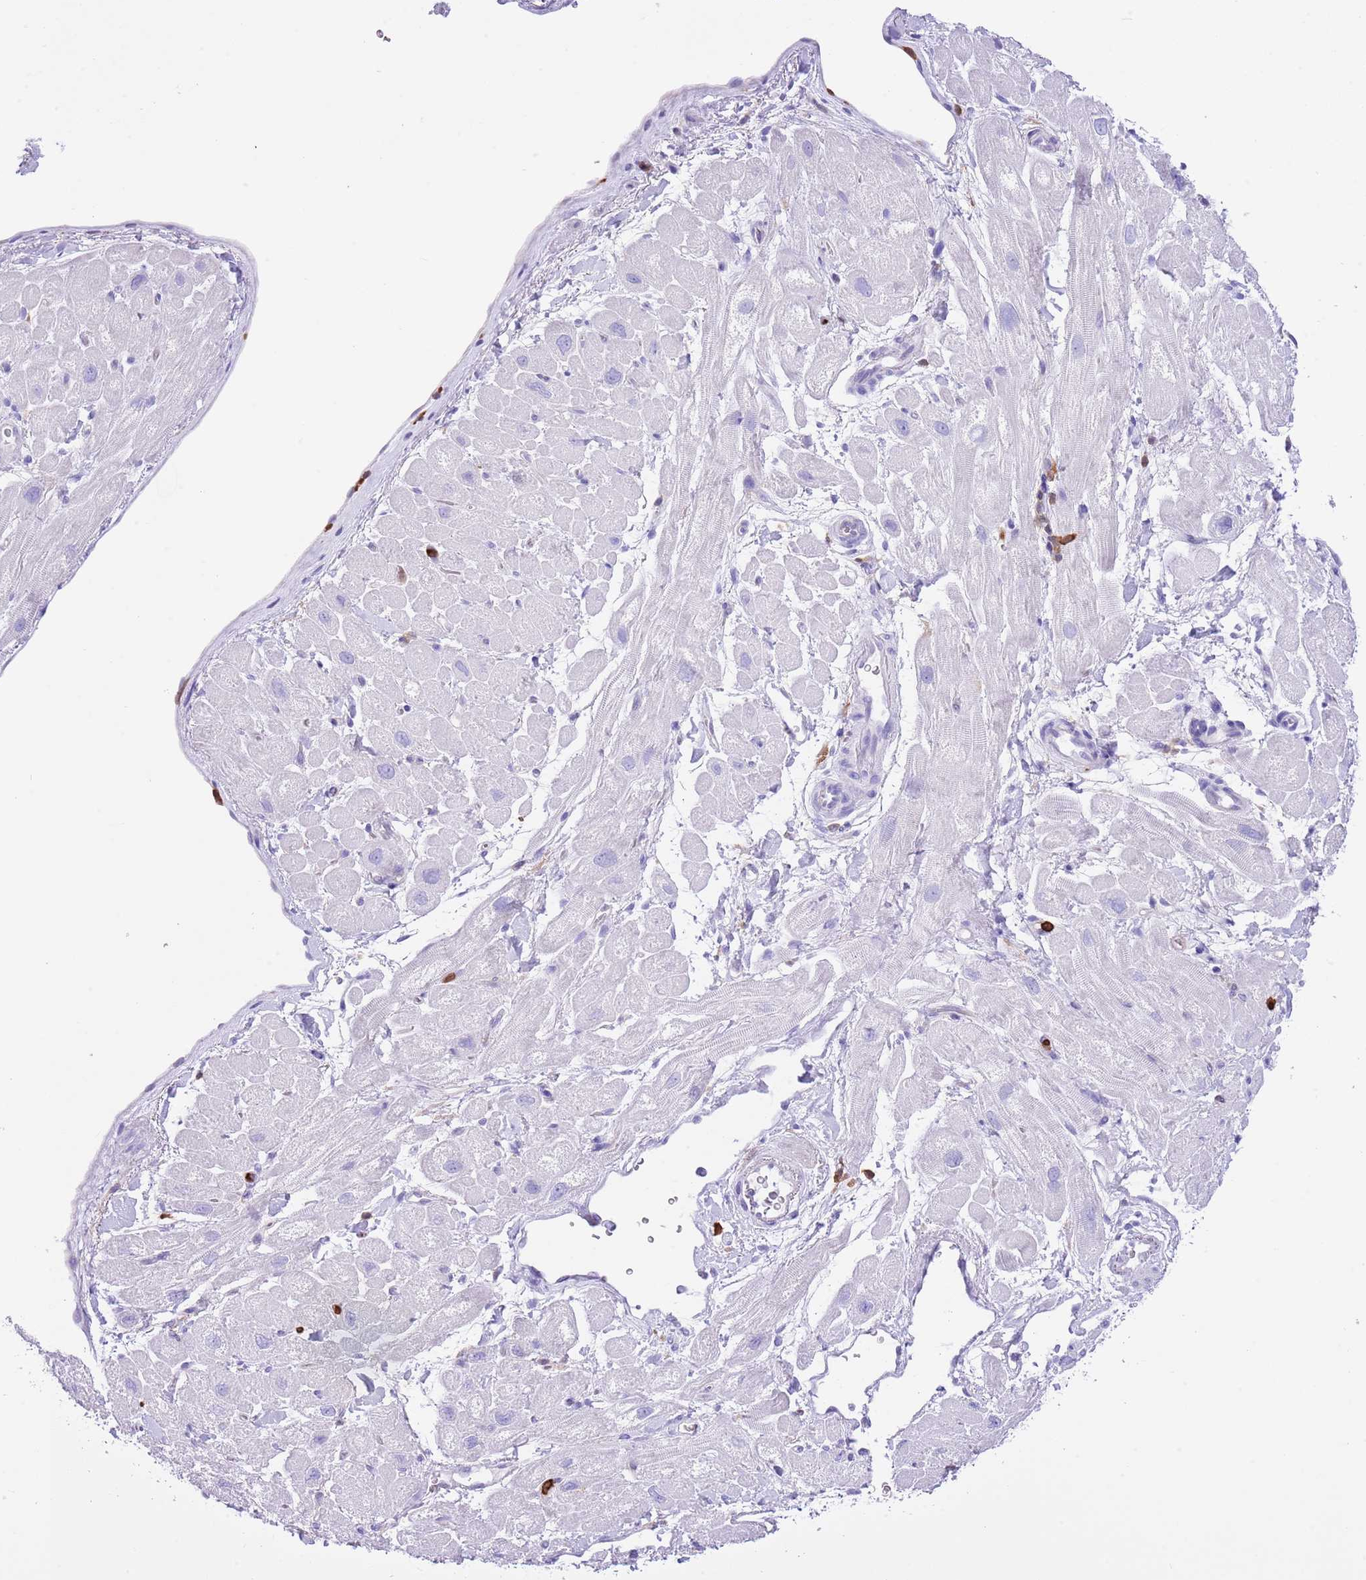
{"staining": {"intensity": "negative", "quantity": "none", "location": "none"}, "tissue": "heart muscle", "cell_type": "Cardiomyocytes", "image_type": "normal", "snomed": [{"axis": "morphology", "description": "Normal tissue, NOS"}, {"axis": "topography", "description": "Heart"}], "caption": "Protein analysis of normal heart muscle demonstrates no significant positivity in cardiomyocytes. (Brightfield microscopy of DAB immunohistochemistry (IHC) at high magnification).", "gene": "EFHD2", "patient": {"sex": "male", "age": 65}}